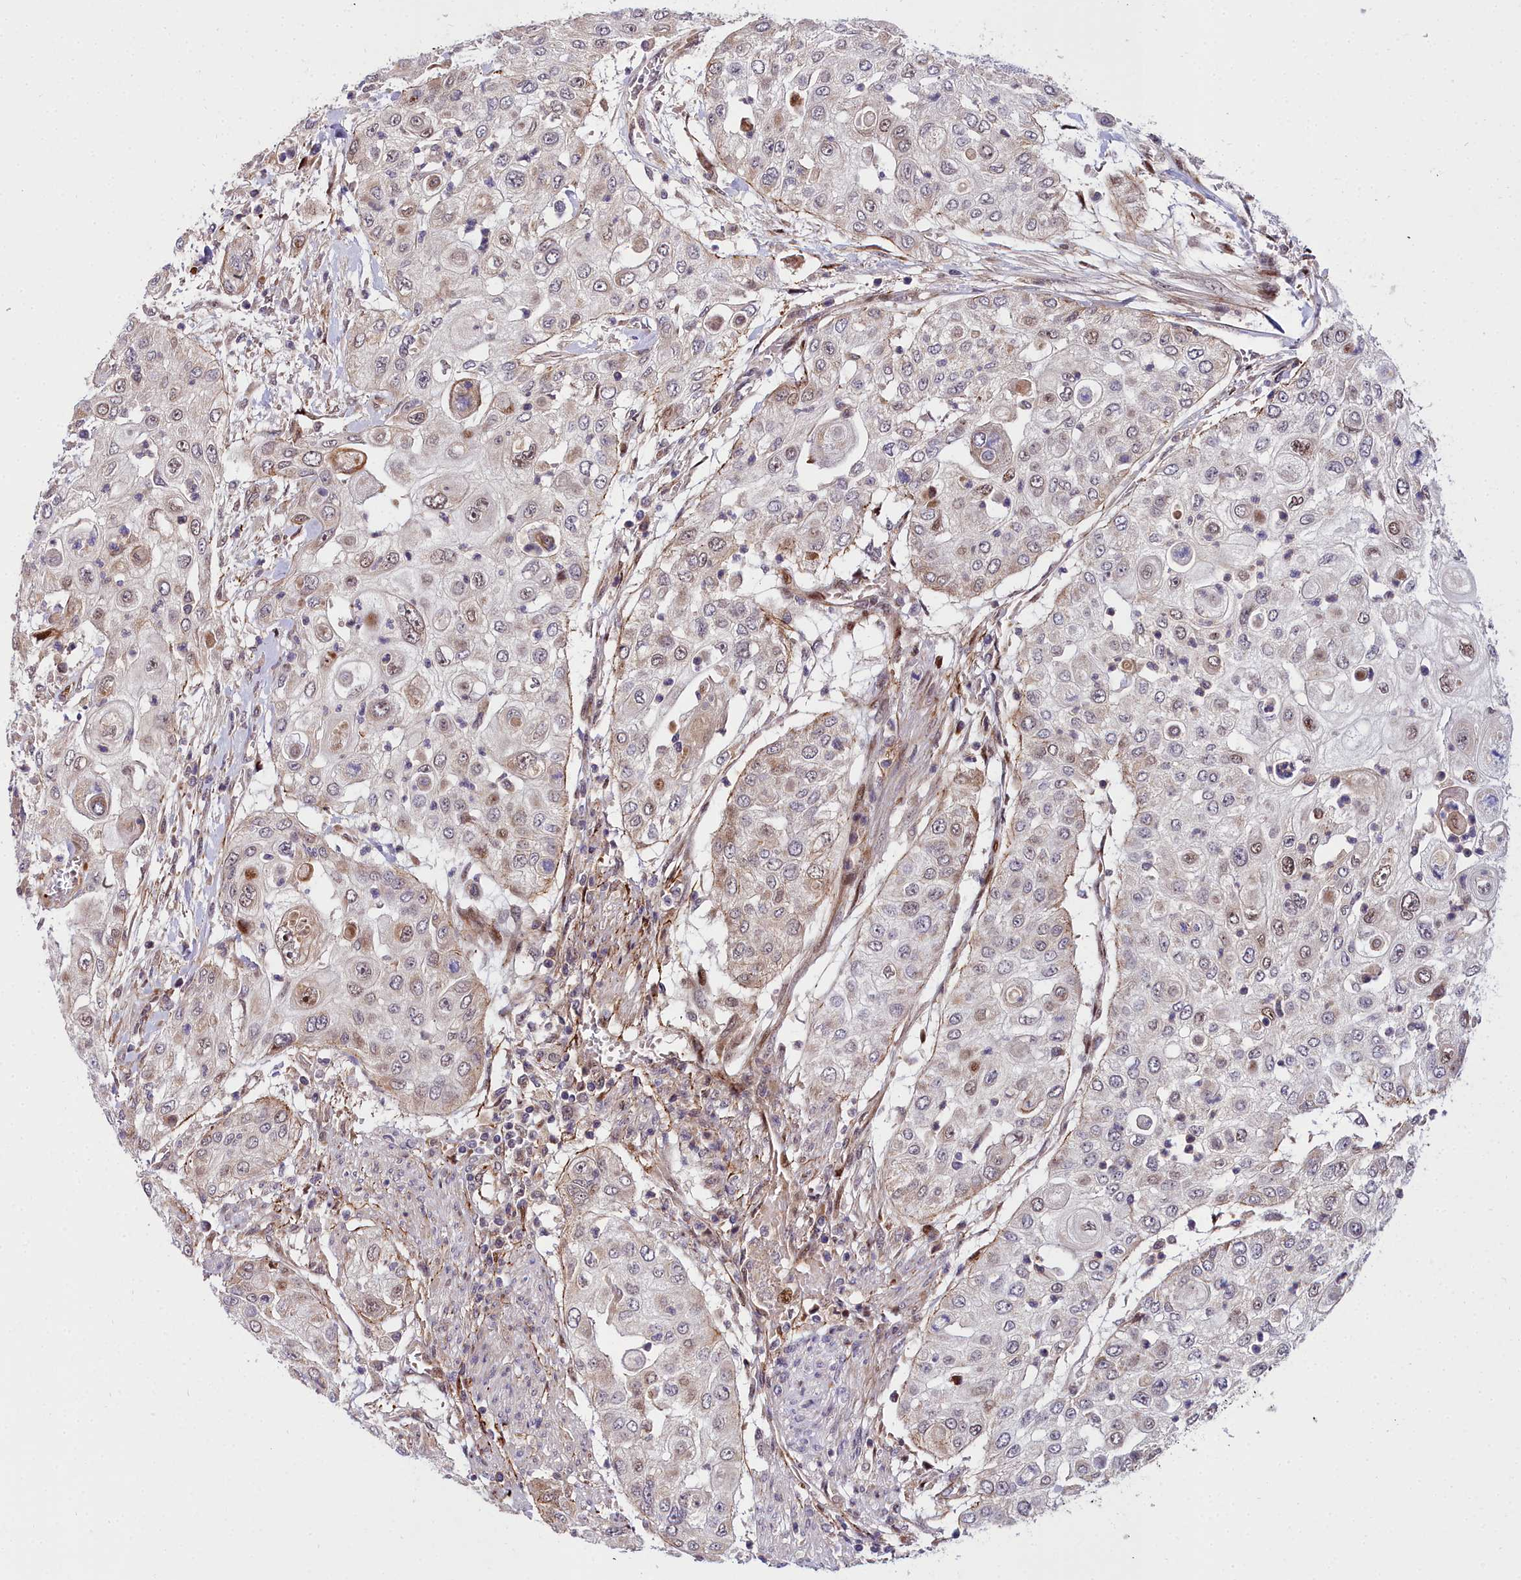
{"staining": {"intensity": "weak", "quantity": "<25%", "location": "cytoplasmic/membranous,nuclear"}, "tissue": "urothelial cancer", "cell_type": "Tumor cells", "image_type": "cancer", "snomed": [{"axis": "morphology", "description": "Urothelial carcinoma, High grade"}, {"axis": "topography", "description": "Urinary bladder"}], "caption": "Urothelial cancer stained for a protein using IHC displays no expression tumor cells.", "gene": "MRPS11", "patient": {"sex": "female", "age": 79}}